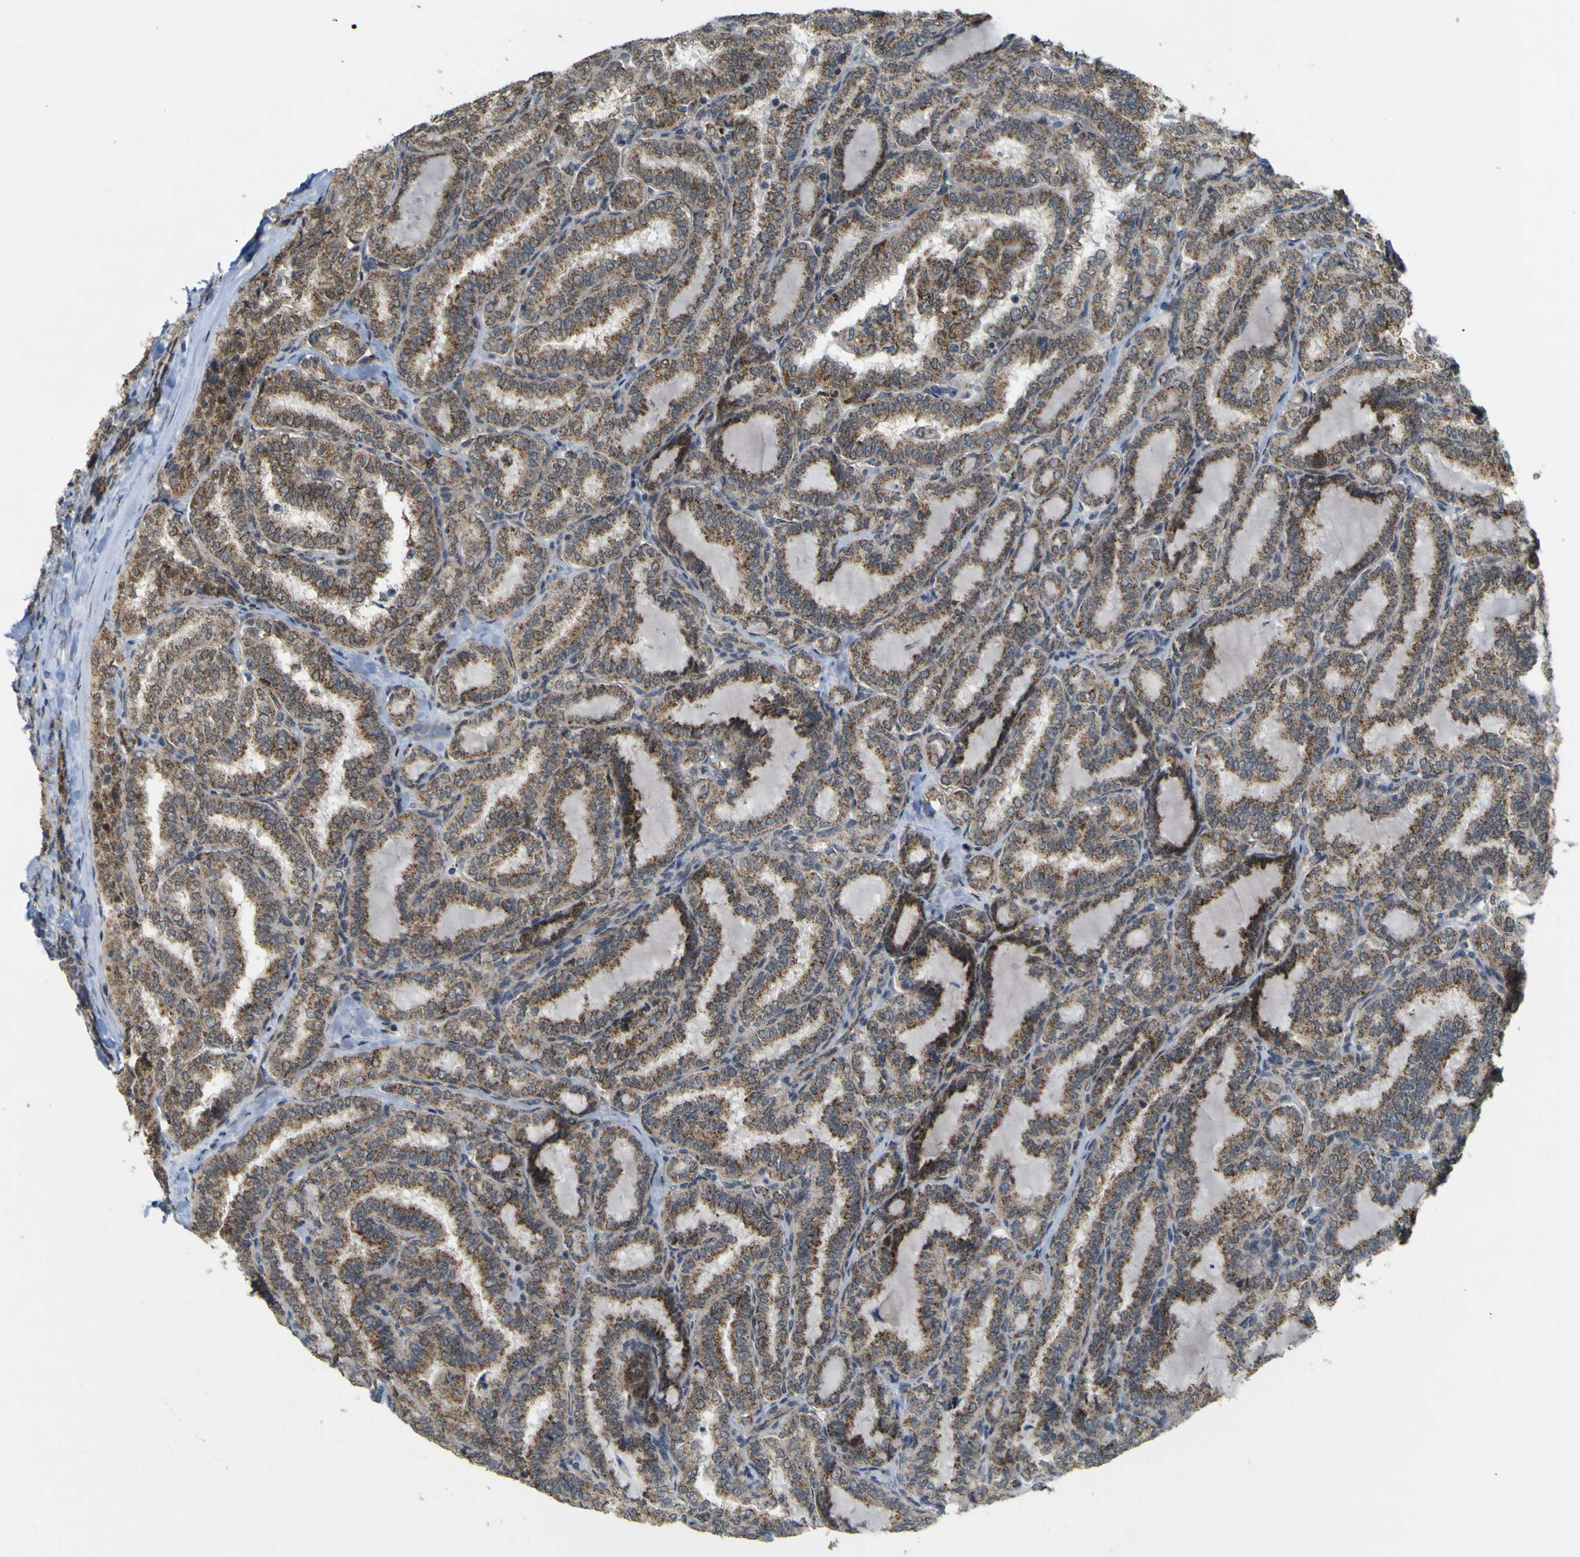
{"staining": {"intensity": "moderate", "quantity": ">75%", "location": "cytoplasmic/membranous"}, "tissue": "thyroid cancer", "cell_type": "Tumor cells", "image_type": "cancer", "snomed": [{"axis": "morphology", "description": "Normal tissue, NOS"}, {"axis": "morphology", "description": "Papillary adenocarcinoma, NOS"}, {"axis": "topography", "description": "Thyroid gland"}], "caption": "This image reveals immunohistochemistry (IHC) staining of human thyroid cancer, with medium moderate cytoplasmic/membranous positivity in about >75% of tumor cells.", "gene": "ACBD5", "patient": {"sex": "female", "age": 30}}